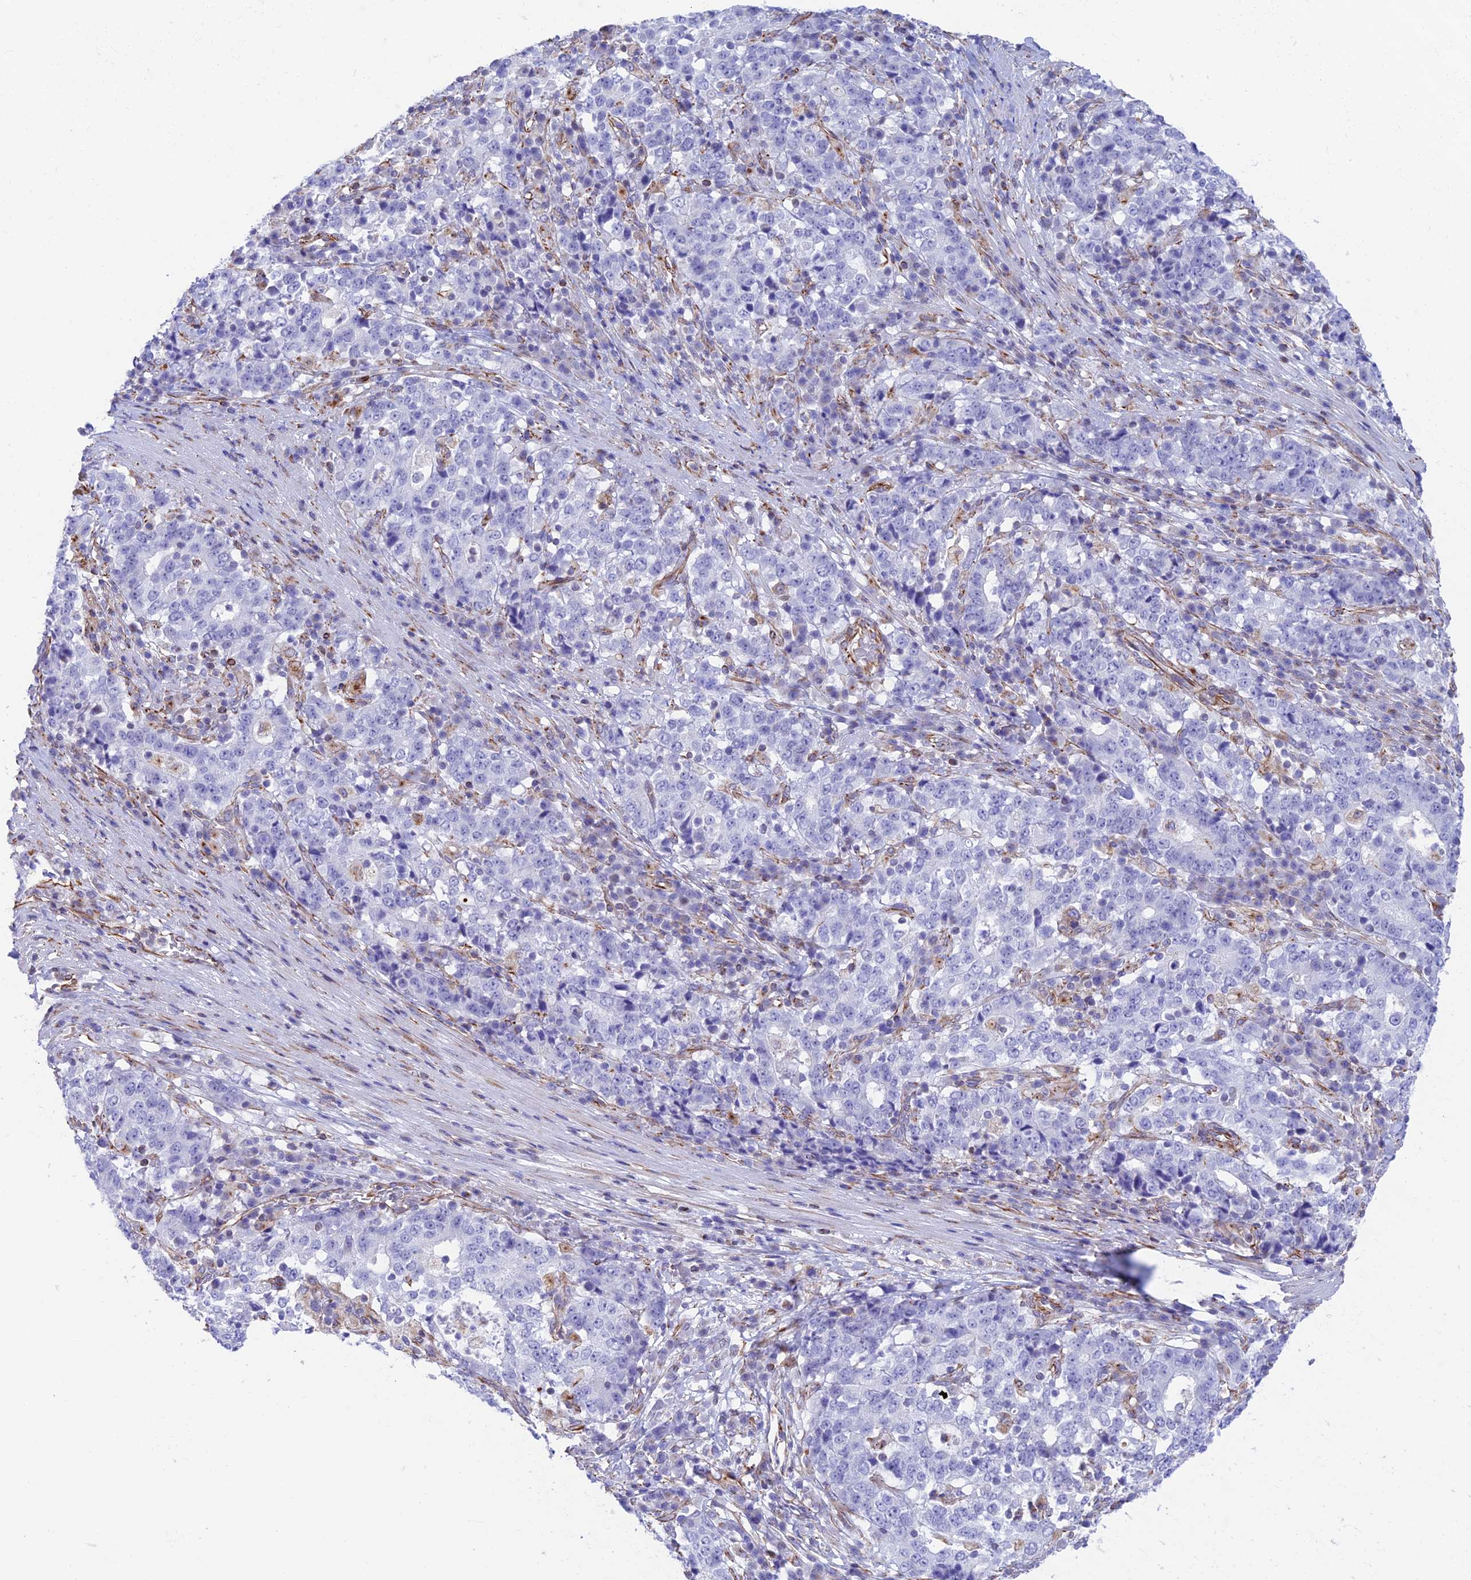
{"staining": {"intensity": "negative", "quantity": "none", "location": "none"}, "tissue": "stomach cancer", "cell_type": "Tumor cells", "image_type": "cancer", "snomed": [{"axis": "morphology", "description": "Adenocarcinoma, NOS"}, {"axis": "topography", "description": "Stomach"}], "caption": "Stomach adenocarcinoma was stained to show a protein in brown. There is no significant staining in tumor cells.", "gene": "ZNF652", "patient": {"sex": "male", "age": 59}}